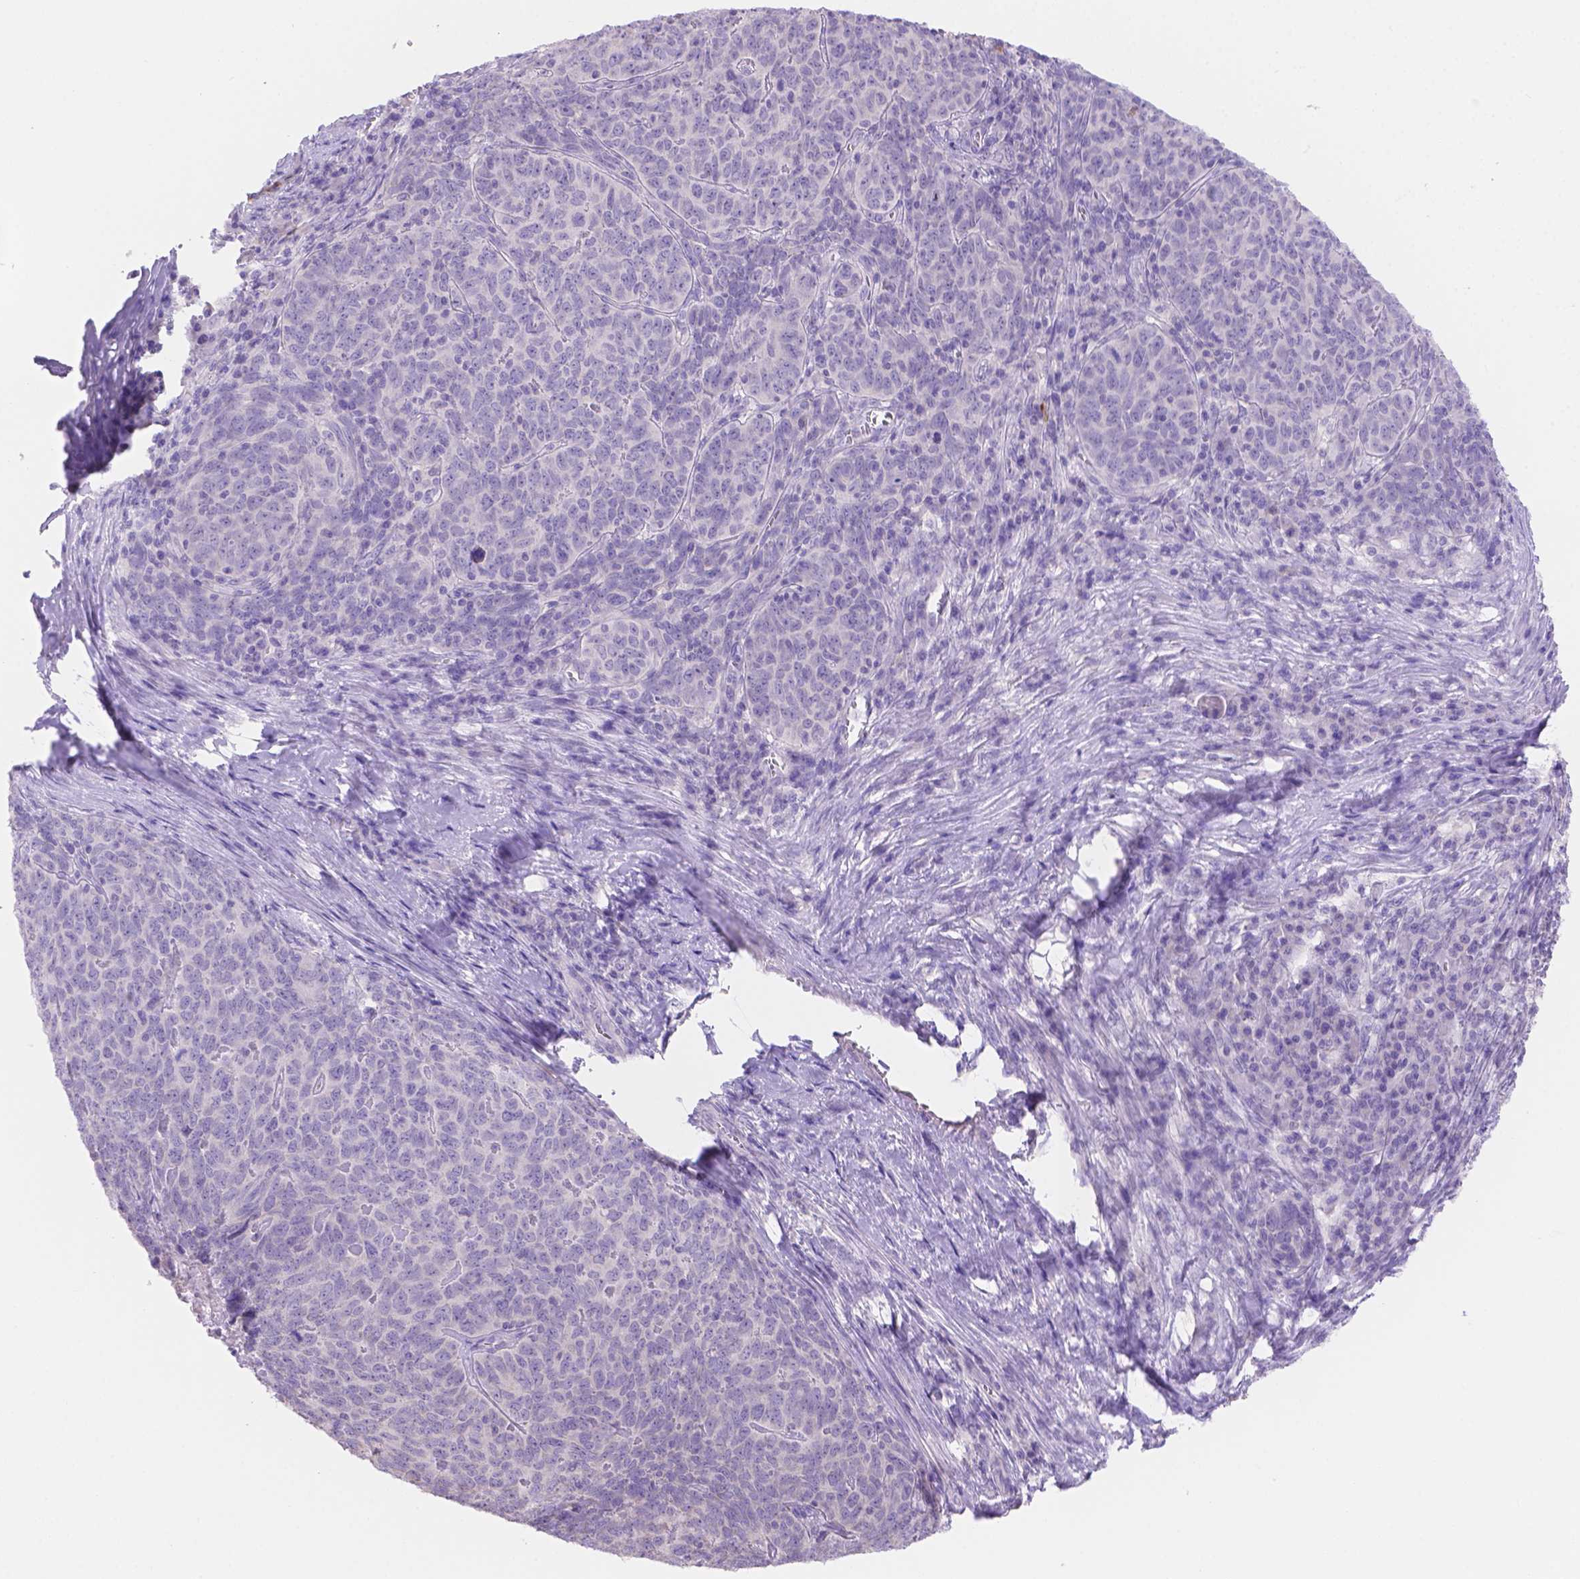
{"staining": {"intensity": "negative", "quantity": "none", "location": "none"}, "tissue": "skin cancer", "cell_type": "Tumor cells", "image_type": "cancer", "snomed": [{"axis": "morphology", "description": "Squamous cell carcinoma, NOS"}, {"axis": "topography", "description": "Skin"}, {"axis": "topography", "description": "Anal"}], "caption": "Immunohistochemistry photomicrograph of squamous cell carcinoma (skin) stained for a protein (brown), which exhibits no expression in tumor cells.", "gene": "NXPE2", "patient": {"sex": "female", "age": 51}}